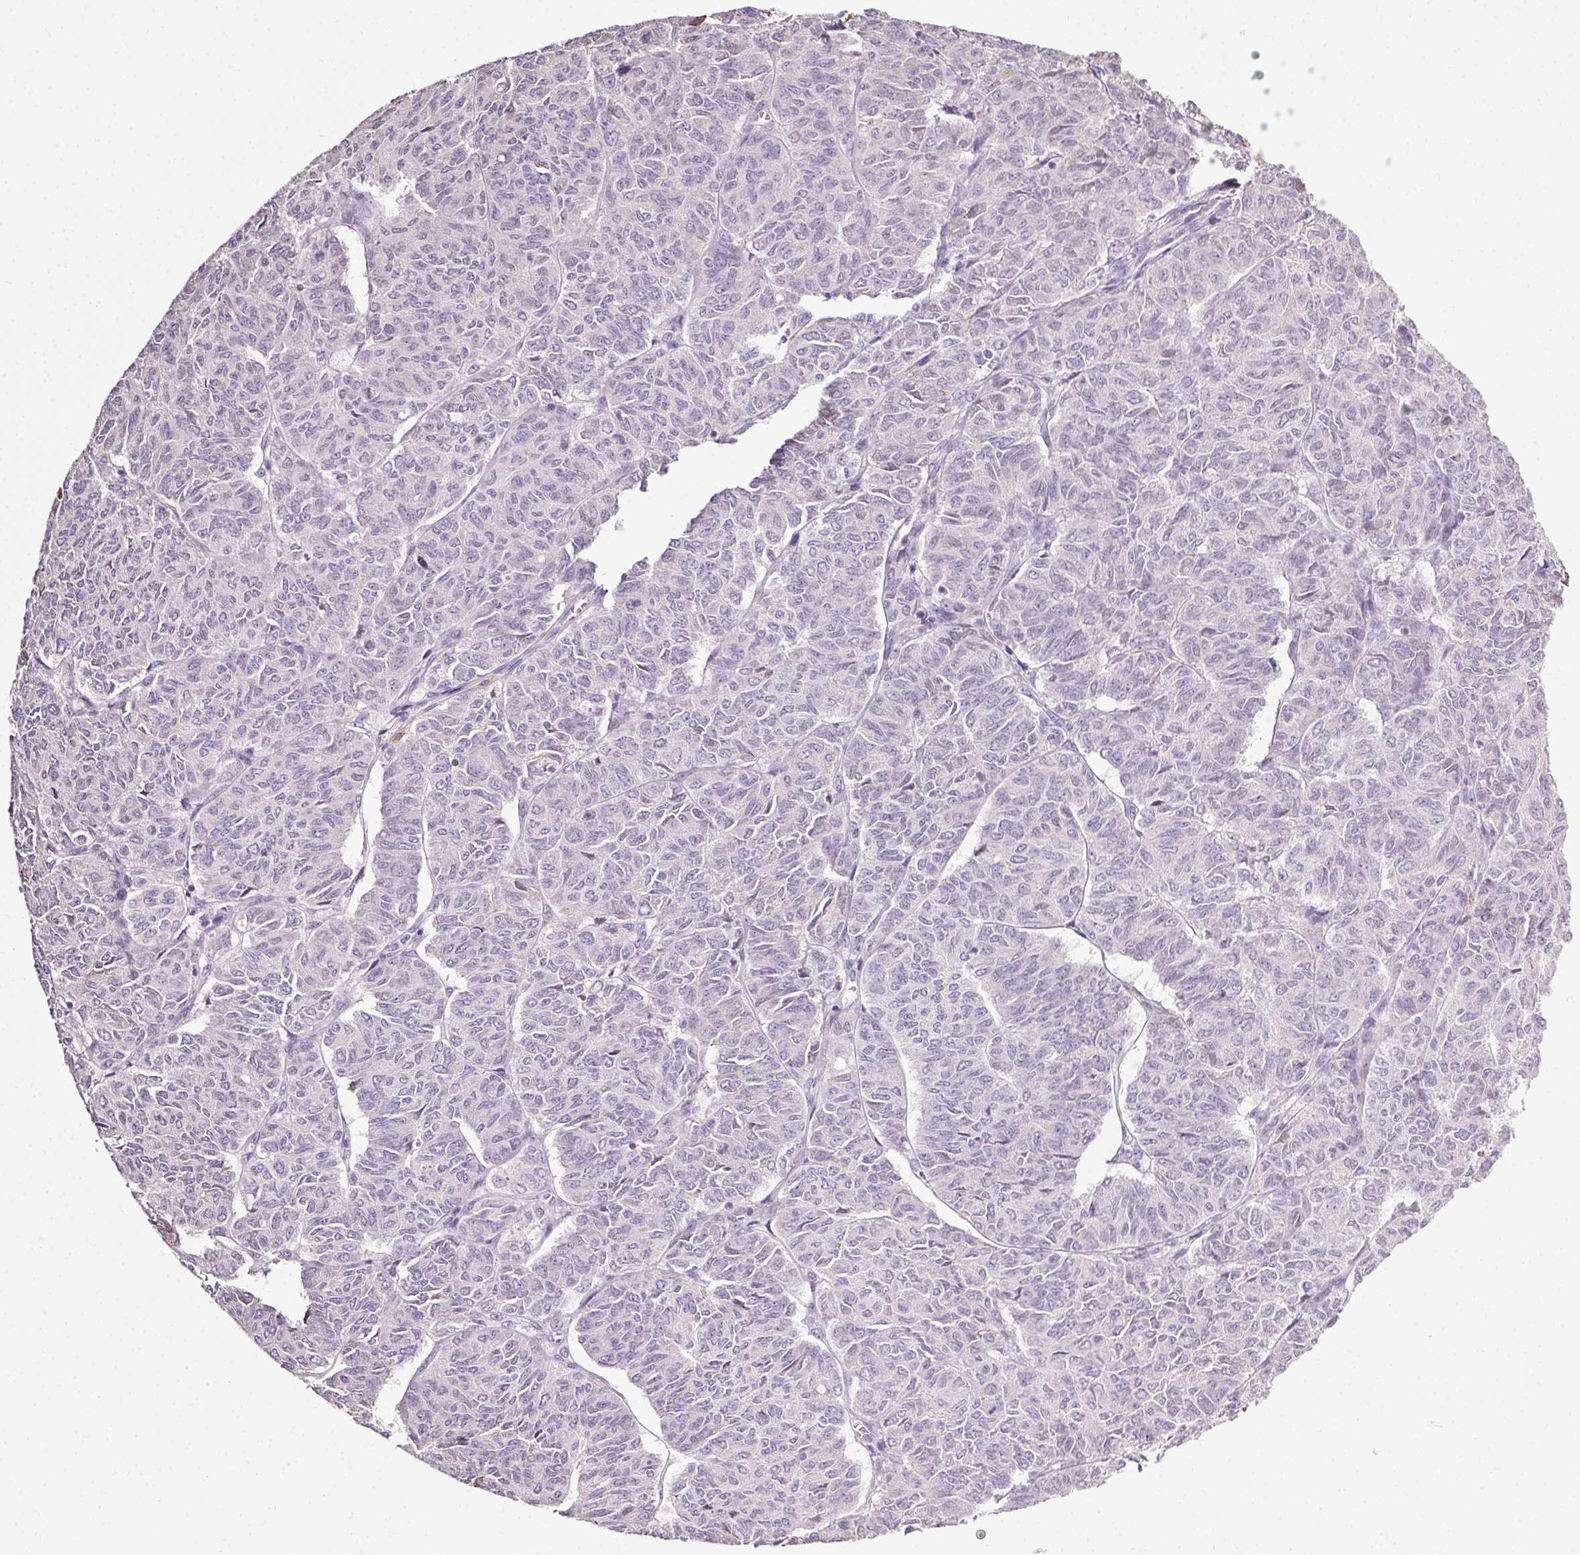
{"staining": {"intensity": "negative", "quantity": "none", "location": "none"}, "tissue": "ovarian cancer", "cell_type": "Tumor cells", "image_type": "cancer", "snomed": [{"axis": "morphology", "description": "Carcinoma, endometroid"}, {"axis": "topography", "description": "Ovary"}], "caption": "DAB (3,3'-diaminobenzidine) immunohistochemical staining of ovarian endometroid carcinoma shows no significant expression in tumor cells.", "gene": "SNX31", "patient": {"sex": "female", "age": 80}}